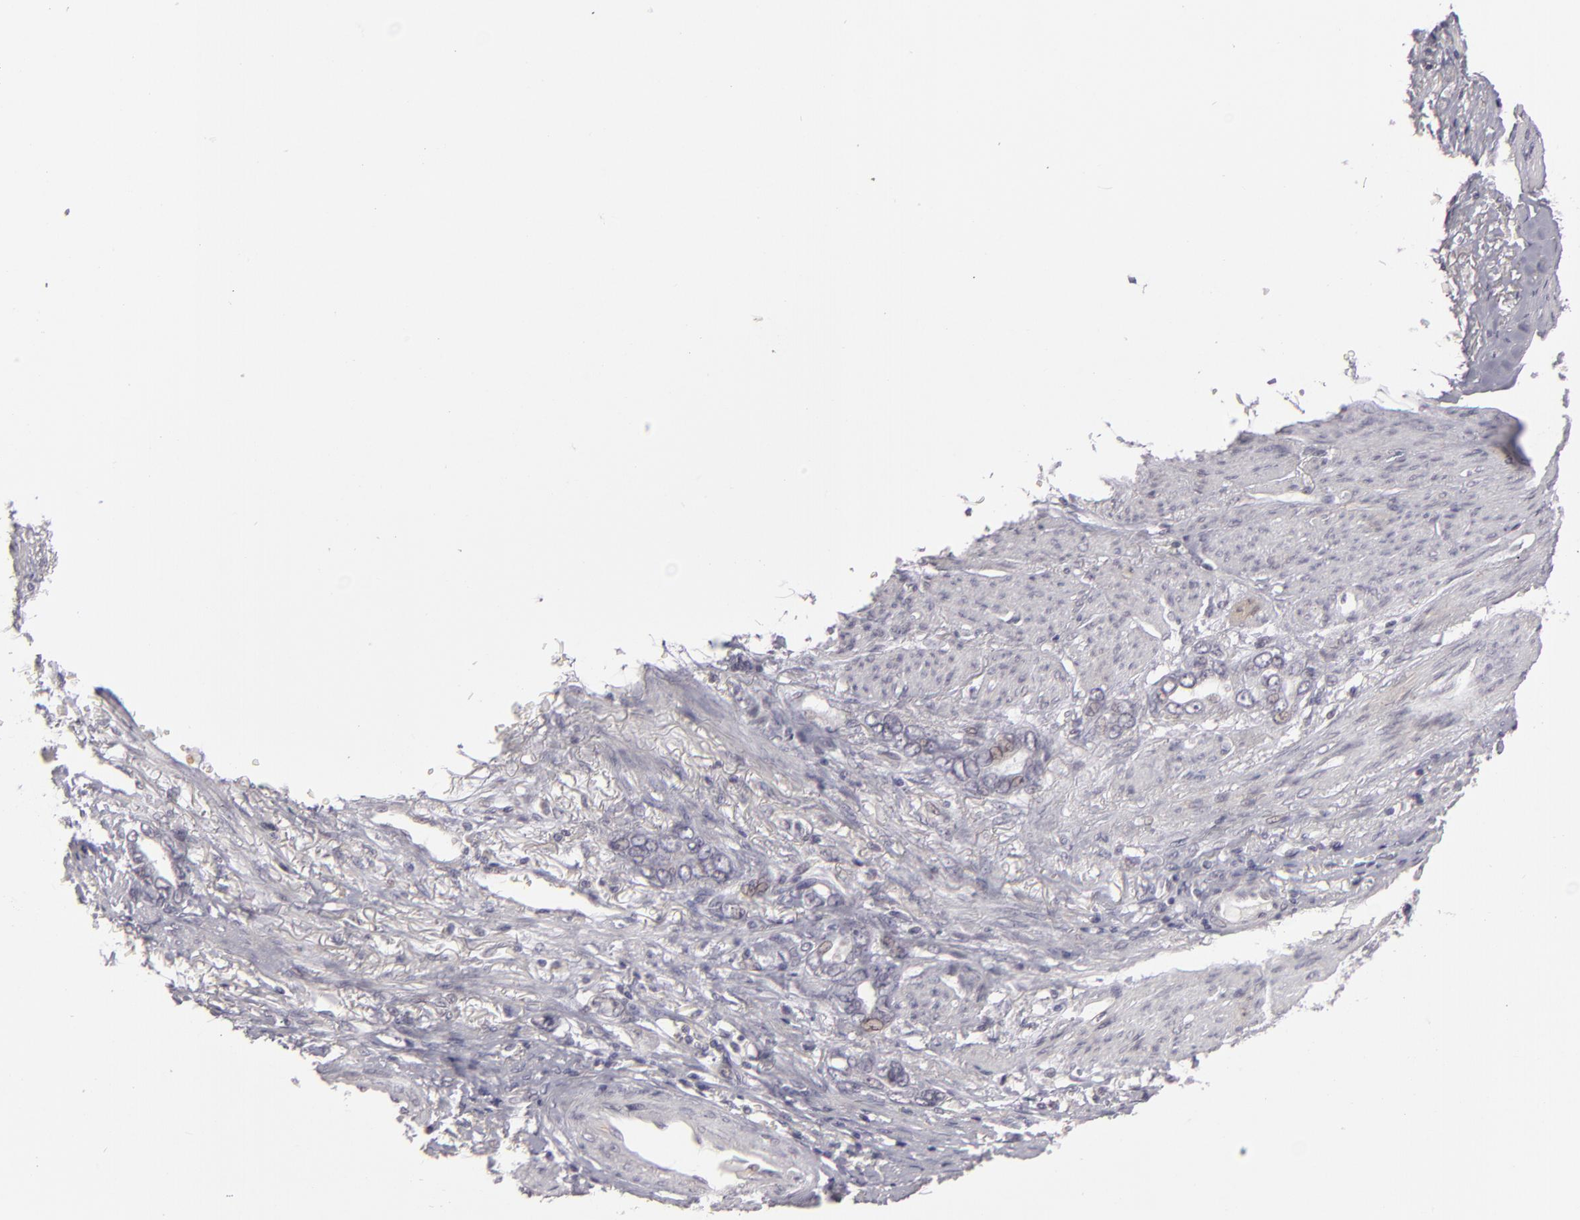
{"staining": {"intensity": "negative", "quantity": "none", "location": "none"}, "tissue": "stomach cancer", "cell_type": "Tumor cells", "image_type": "cancer", "snomed": [{"axis": "morphology", "description": "Adenocarcinoma, NOS"}, {"axis": "topography", "description": "Stomach"}], "caption": "IHC of stomach adenocarcinoma exhibits no staining in tumor cells.", "gene": "ZNF205", "patient": {"sex": "male", "age": 78}}